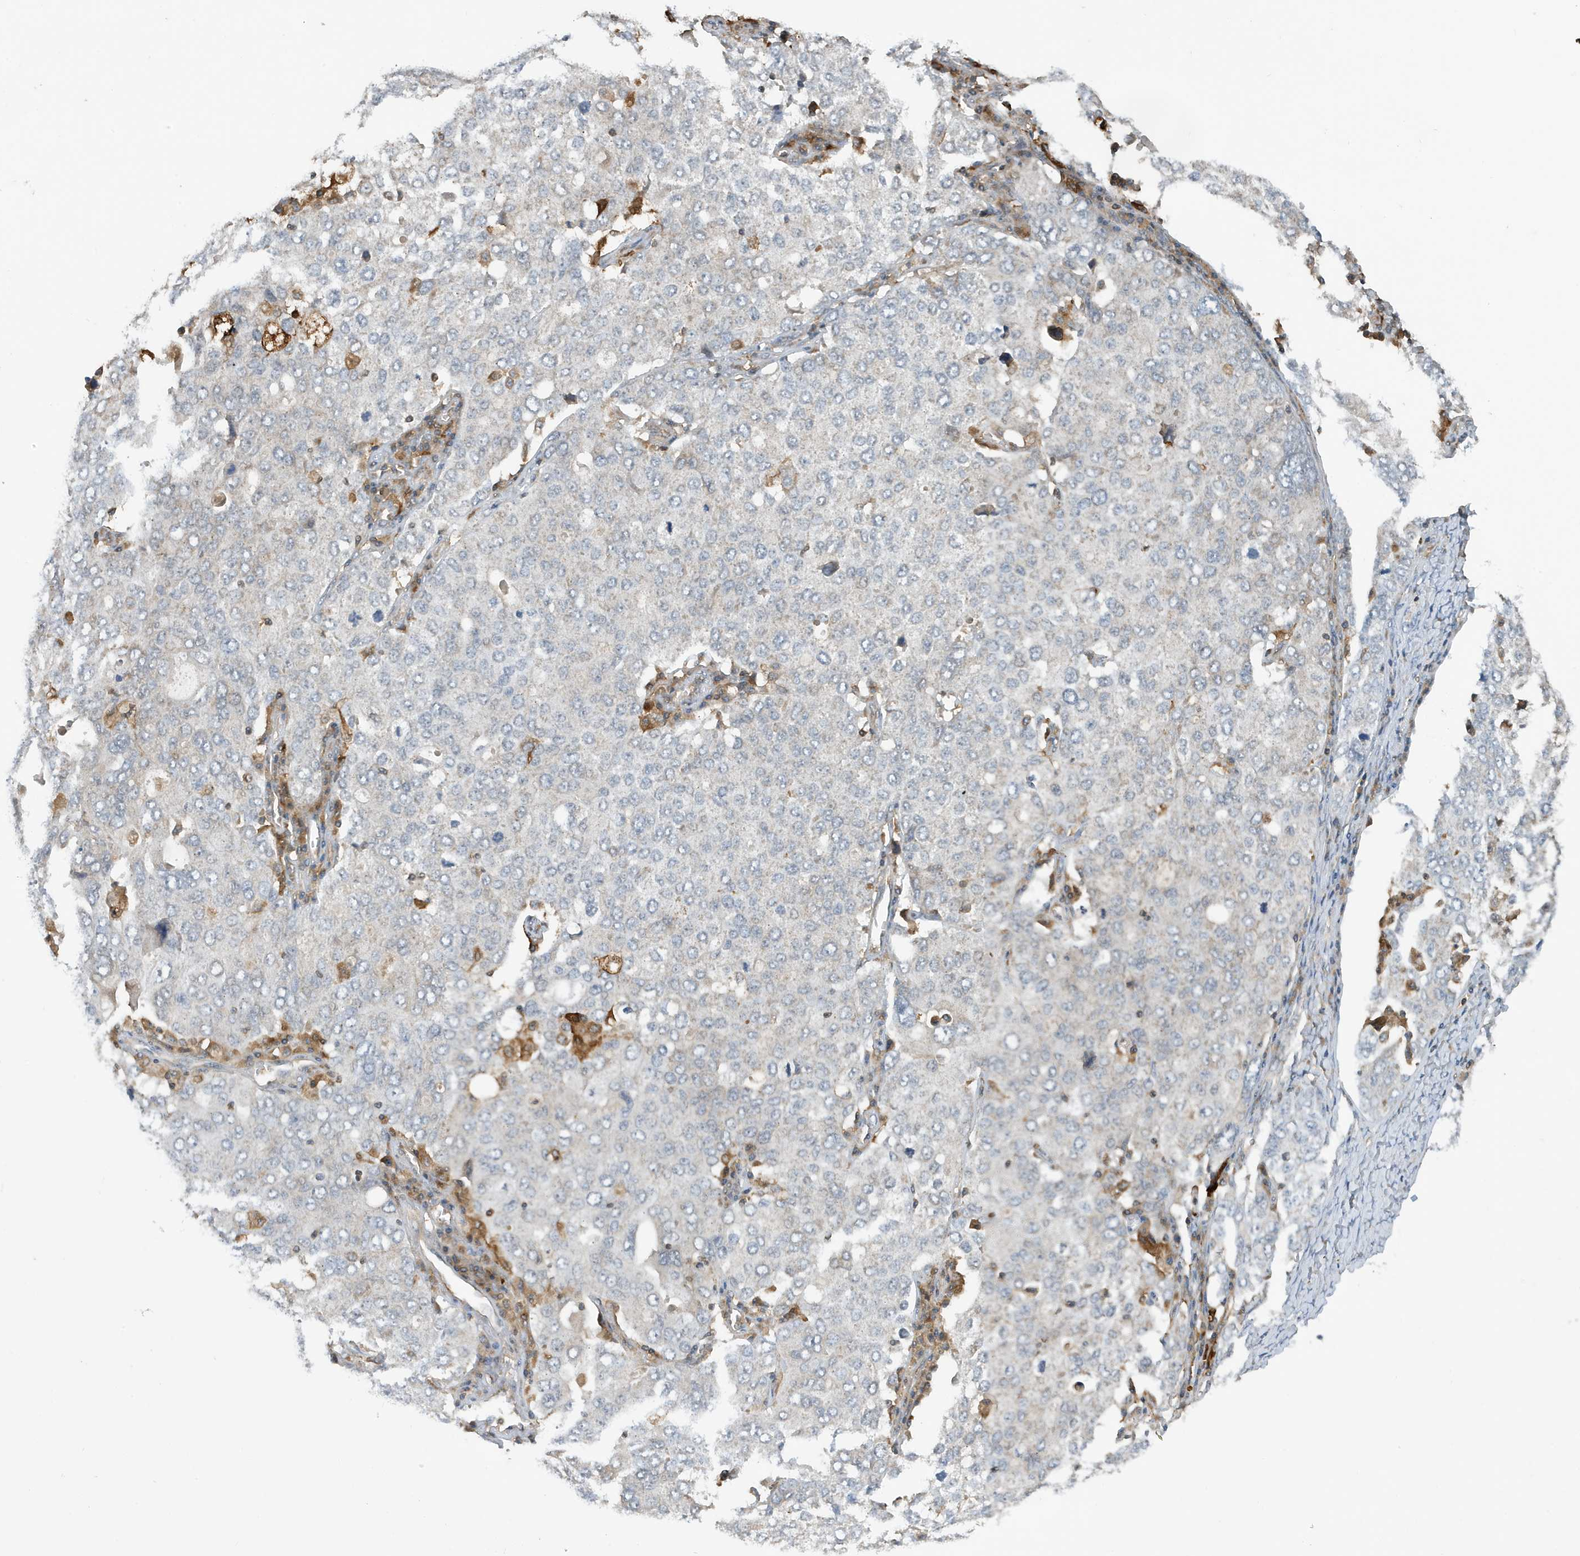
{"staining": {"intensity": "negative", "quantity": "none", "location": "none"}, "tissue": "ovarian cancer", "cell_type": "Tumor cells", "image_type": "cancer", "snomed": [{"axis": "morphology", "description": "Carcinoma, endometroid"}, {"axis": "topography", "description": "Ovary"}], "caption": "The image reveals no significant expression in tumor cells of endometroid carcinoma (ovarian).", "gene": "NSUN3", "patient": {"sex": "female", "age": 62}}